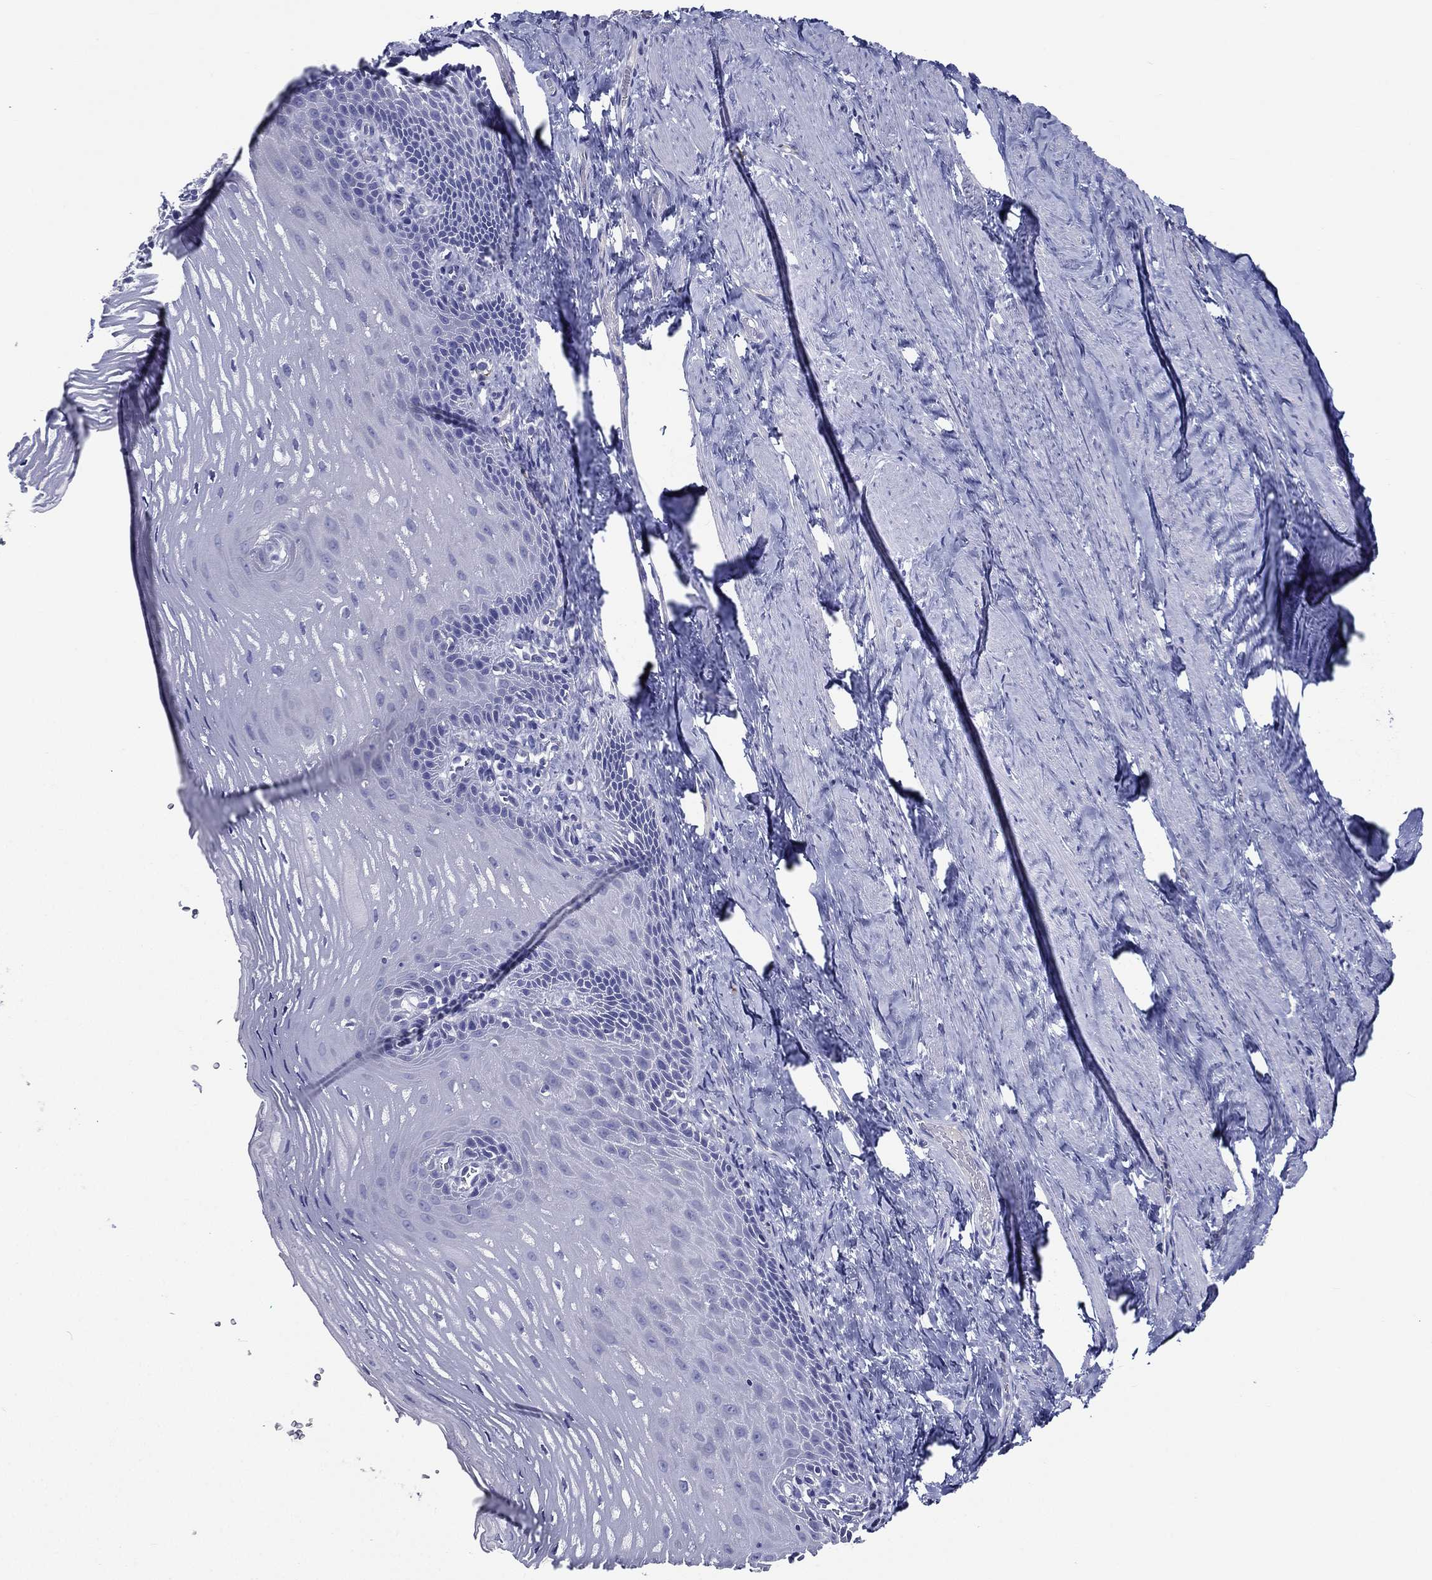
{"staining": {"intensity": "negative", "quantity": "none", "location": "none"}, "tissue": "esophagus", "cell_type": "Squamous epithelial cells", "image_type": "normal", "snomed": [{"axis": "morphology", "description": "Normal tissue, NOS"}, {"axis": "topography", "description": "Esophagus"}], "caption": "Histopathology image shows no protein expression in squamous epithelial cells of normal esophagus. The staining was performed using DAB to visualize the protein expression in brown, while the nuclei were stained in blue with hematoxylin (Magnification: 20x).", "gene": "ACE2", "patient": {"sex": "male", "age": 64}}